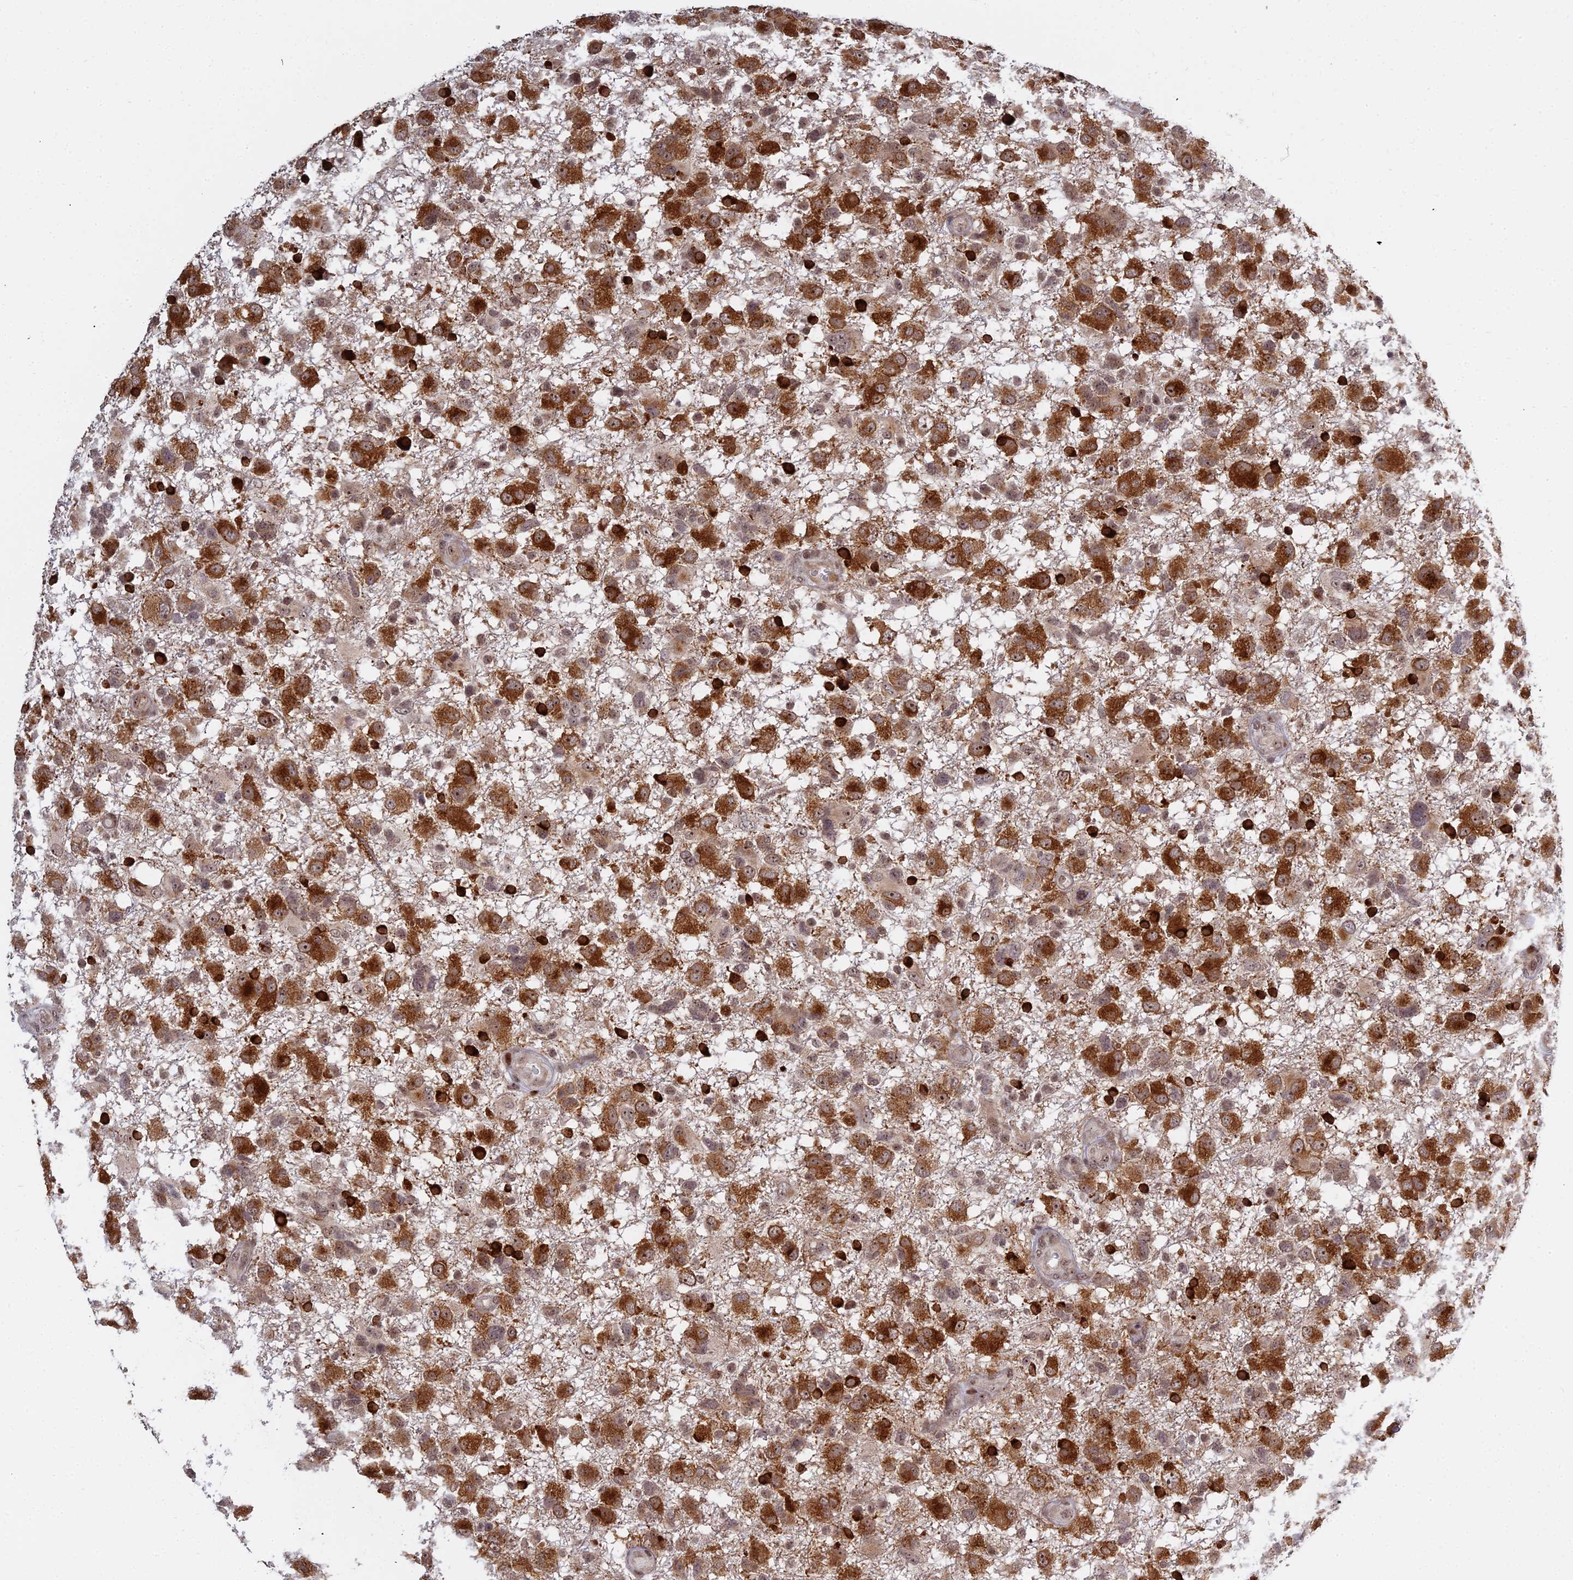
{"staining": {"intensity": "strong", "quantity": ">75%", "location": "cytoplasmic/membranous"}, "tissue": "glioma", "cell_type": "Tumor cells", "image_type": "cancer", "snomed": [{"axis": "morphology", "description": "Glioma, malignant, High grade"}, {"axis": "topography", "description": "Brain"}], "caption": "Approximately >75% of tumor cells in malignant glioma (high-grade) display strong cytoplasmic/membranous protein positivity as visualized by brown immunohistochemical staining.", "gene": "ABCA2", "patient": {"sex": "male", "age": 61}}